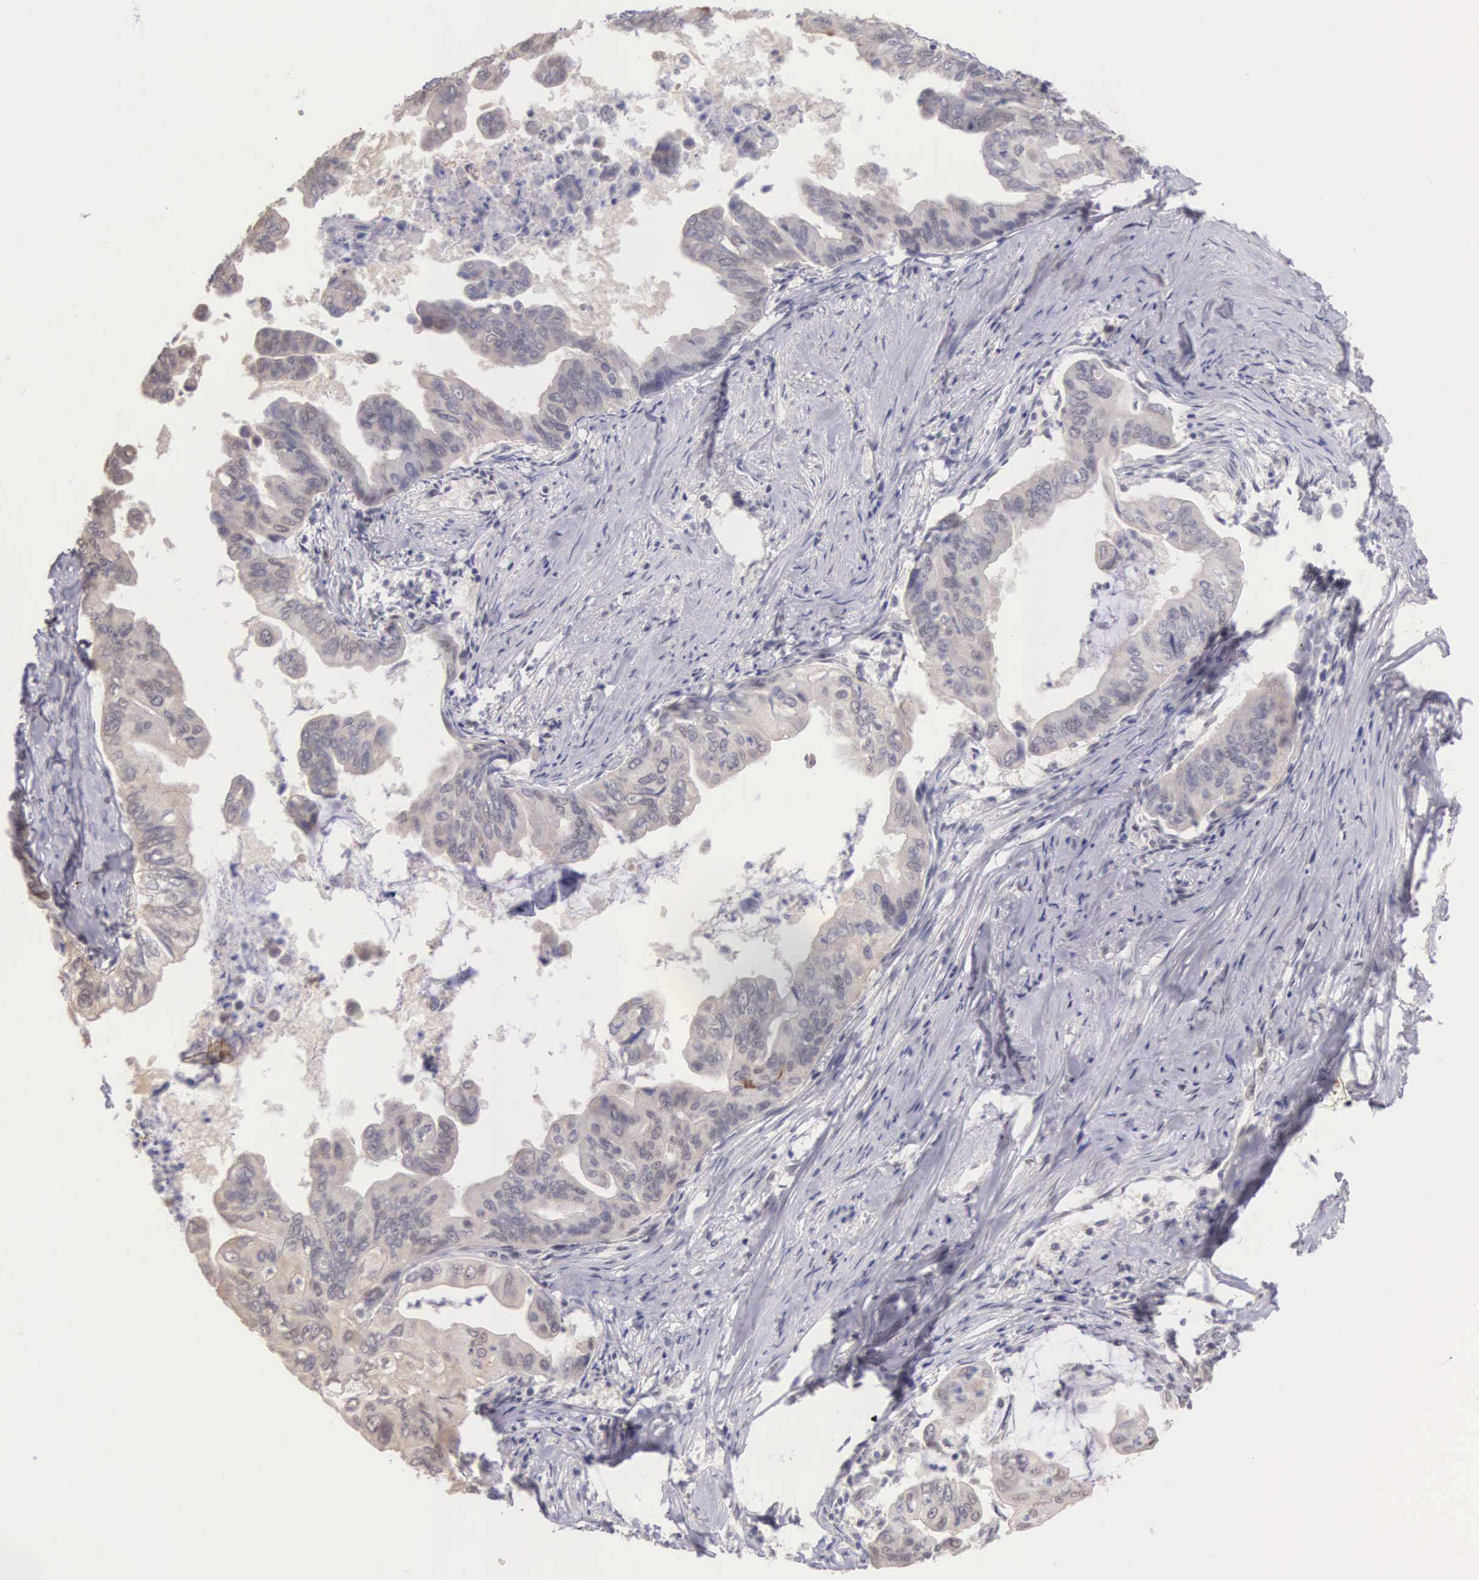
{"staining": {"intensity": "moderate", "quantity": "<25%", "location": "cytoplasmic/membranous"}, "tissue": "stomach cancer", "cell_type": "Tumor cells", "image_type": "cancer", "snomed": [{"axis": "morphology", "description": "Adenocarcinoma, NOS"}, {"axis": "topography", "description": "Stomach, upper"}], "caption": "Stomach cancer stained for a protein demonstrates moderate cytoplasmic/membranous positivity in tumor cells. The staining was performed using DAB (3,3'-diaminobenzidine), with brown indicating positive protein expression. Nuclei are stained blue with hematoxylin.", "gene": "HMGXB4", "patient": {"sex": "male", "age": 80}}